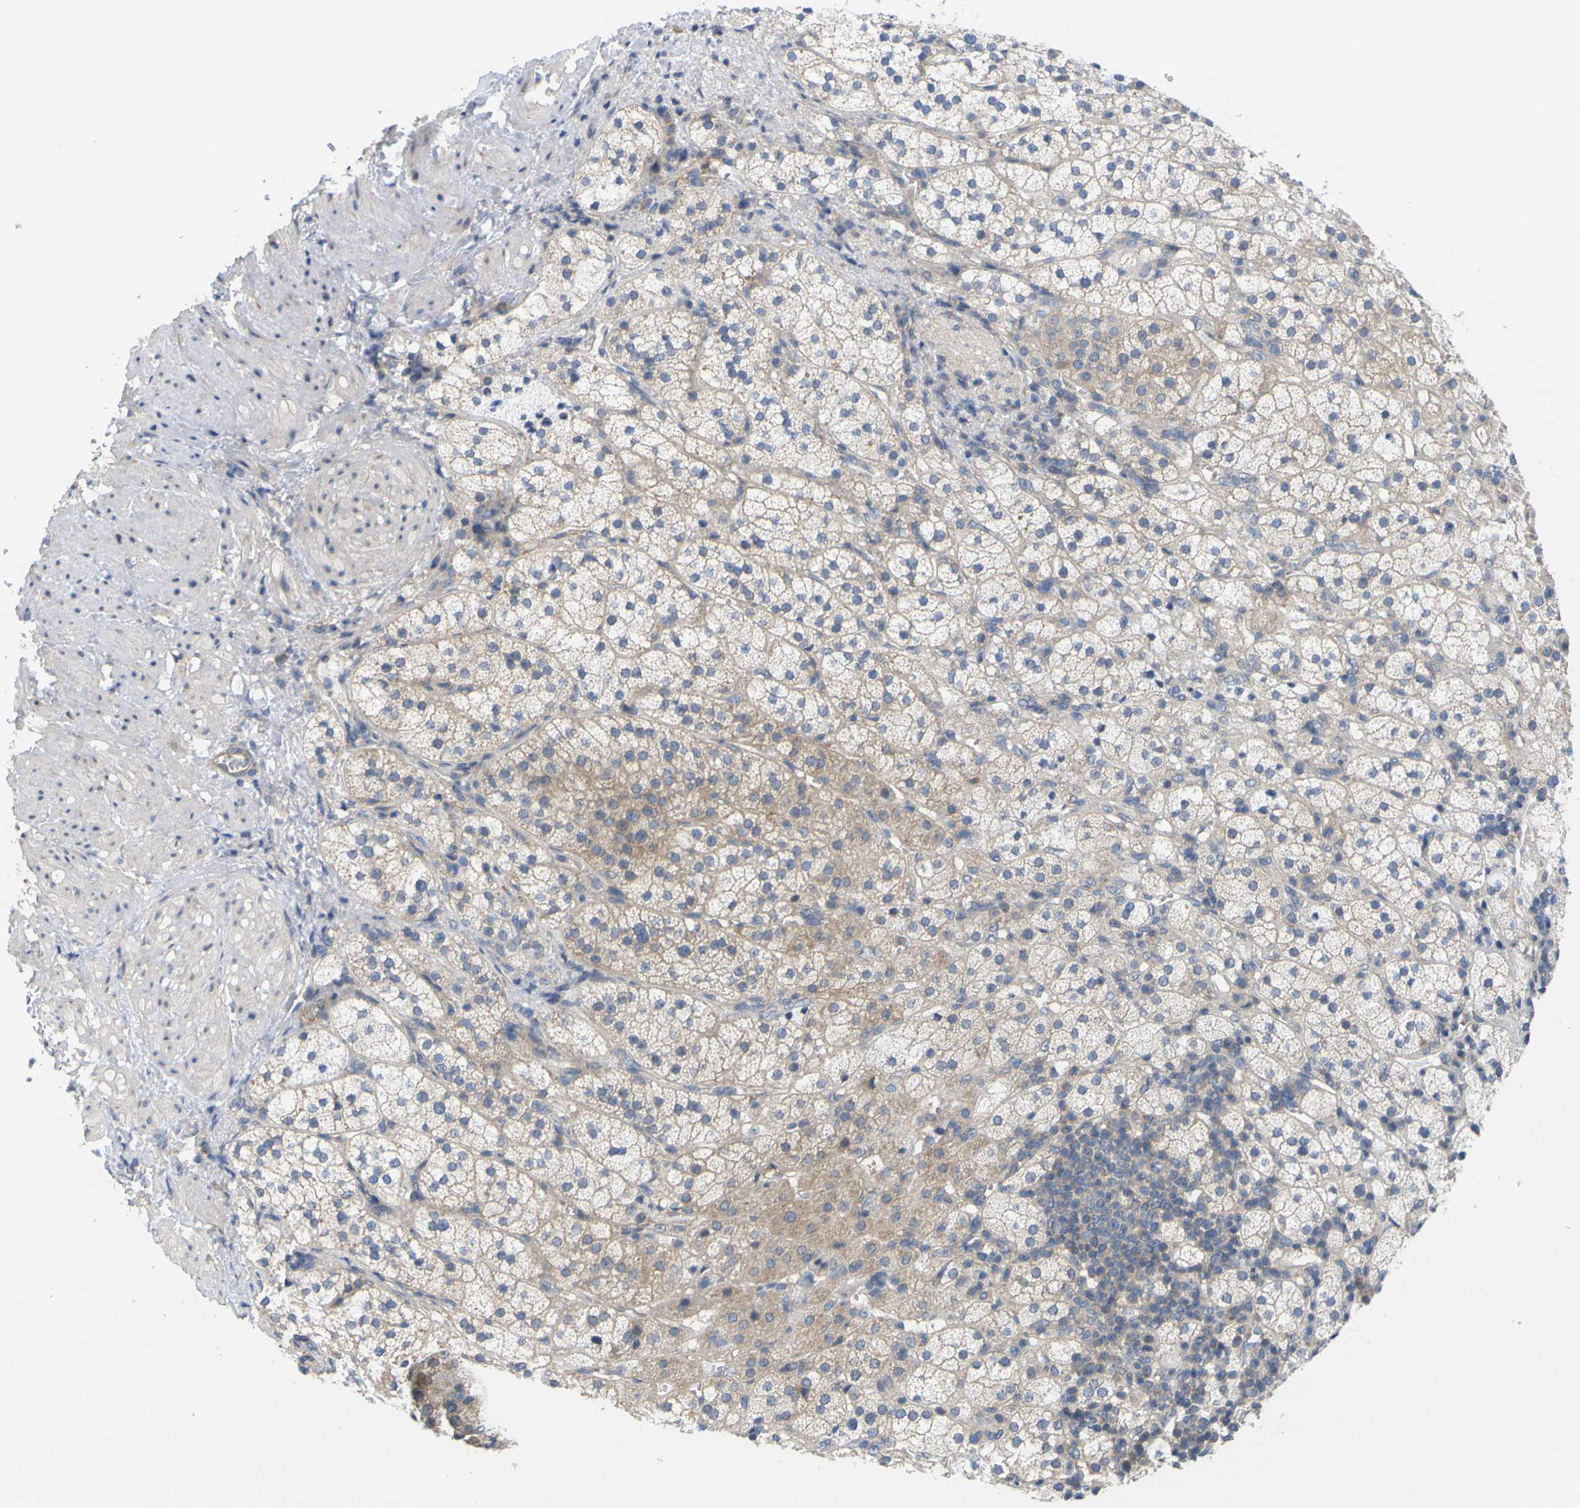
{"staining": {"intensity": "weak", "quantity": "25%-75%", "location": "cytoplasmic/membranous"}, "tissue": "adrenal gland", "cell_type": "Glandular cells", "image_type": "normal", "snomed": [{"axis": "morphology", "description": "Normal tissue, NOS"}, {"axis": "topography", "description": "Adrenal gland"}], "caption": "Protein staining of benign adrenal gland displays weak cytoplasmic/membranous staining in approximately 25%-75% of glandular cells. (DAB IHC, brown staining for protein, blue staining for nuclei).", "gene": "USH1C", "patient": {"sex": "male", "age": 56}}